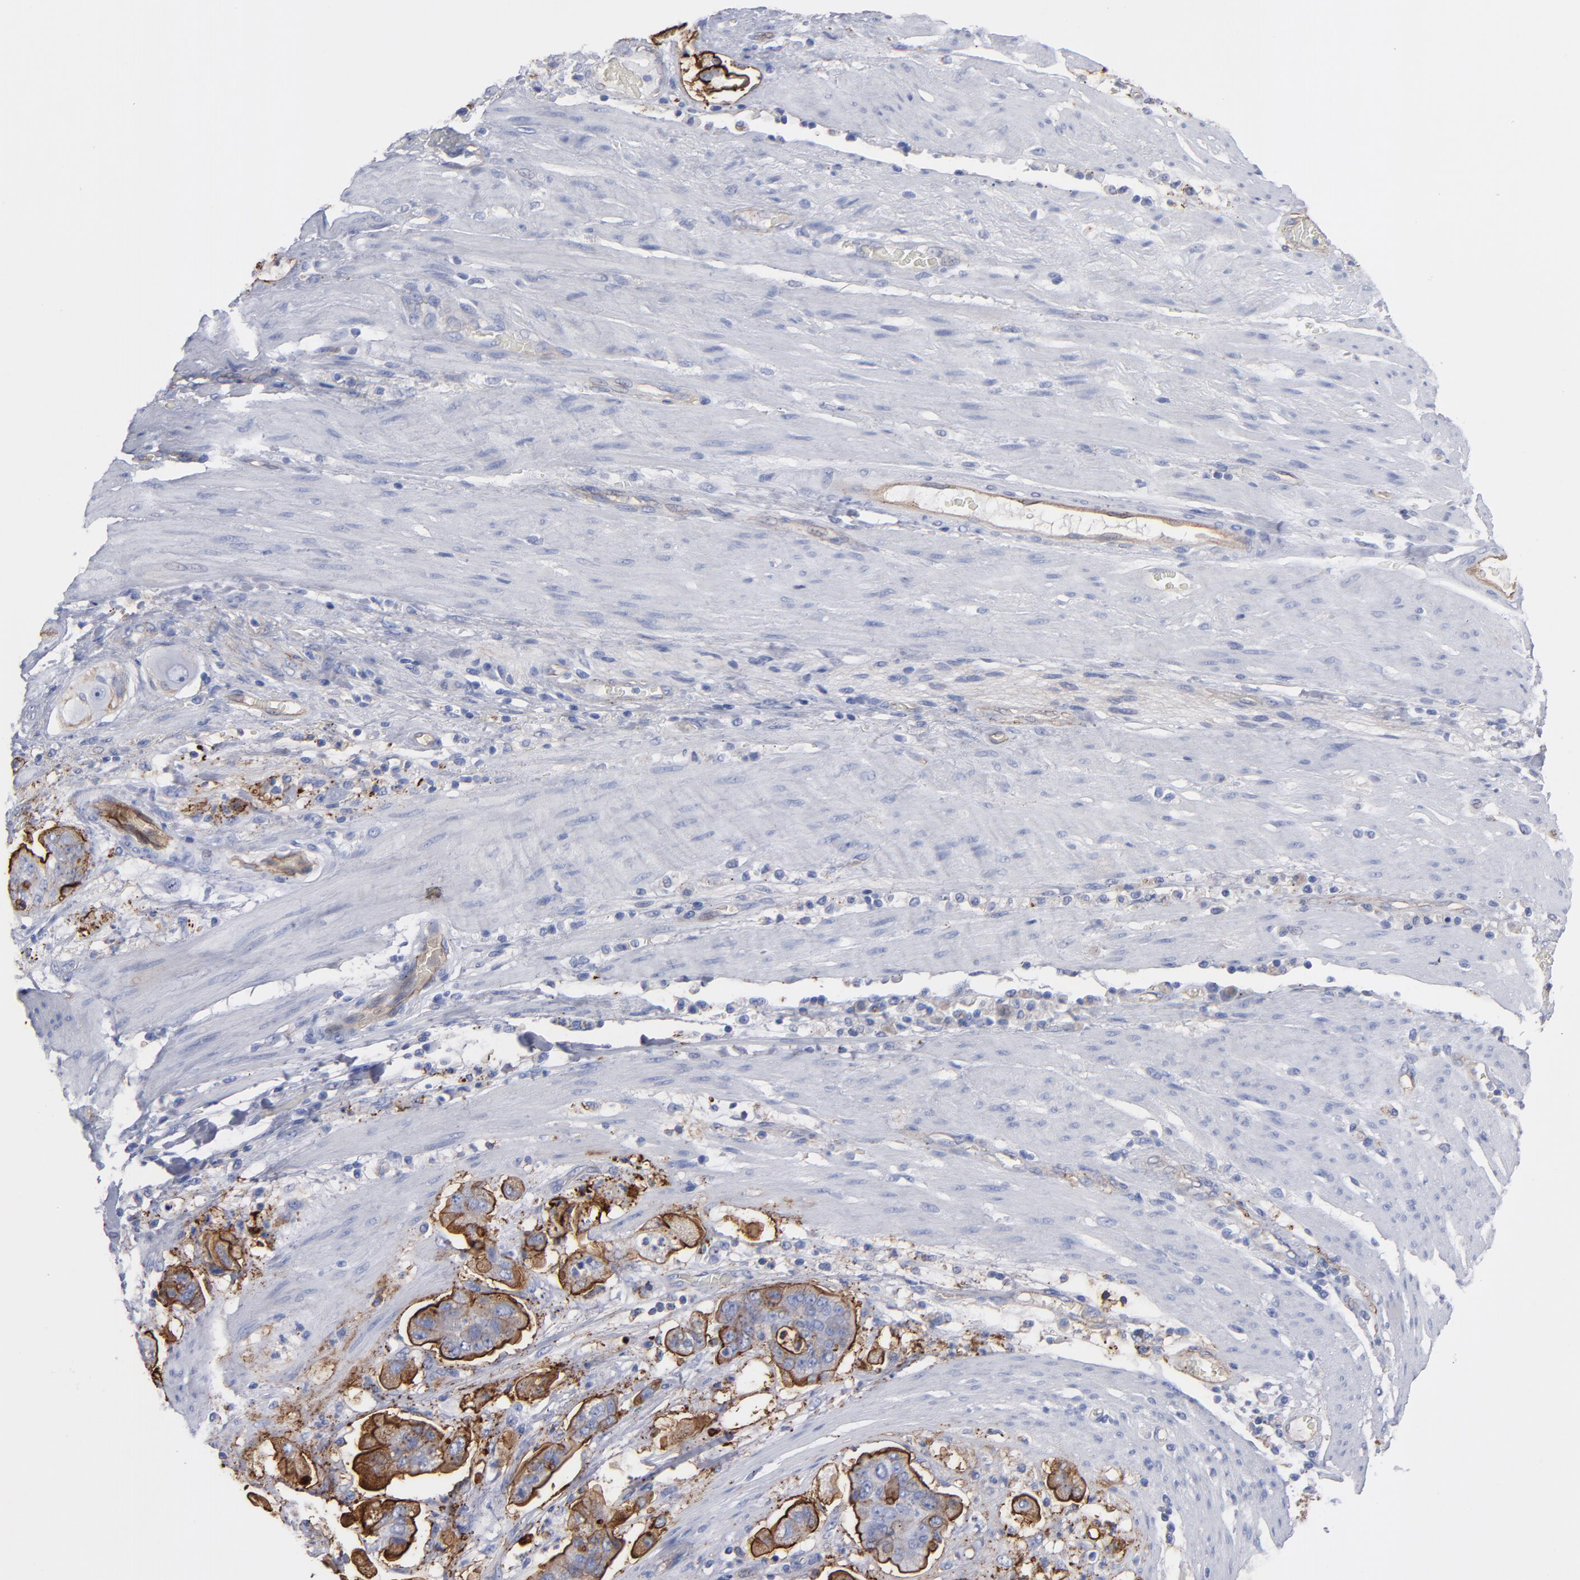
{"staining": {"intensity": "moderate", "quantity": "25%-75%", "location": "cytoplasmic/membranous"}, "tissue": "stomach cancer", "cell_type": "Tumor cells", "image_type": "cancer", "snomed": [{"axis": "morphology", "description": "Adenocarcinoma, NOS"}, {"axis": "topography", "description": "Stomach"}], "caption": "High-magnification brightfield microscopy of stomach cancer stained with DAB (3,3'-diaminobenzidine) (brown) and counterstained with hematoxylin (blue). tumor cells exhibit moderate cytoplasmic/membranous staining is present in about25%-75% of cells.", "gene": "TM4SF1", "patient": {"sex": "male", "age": 62}}